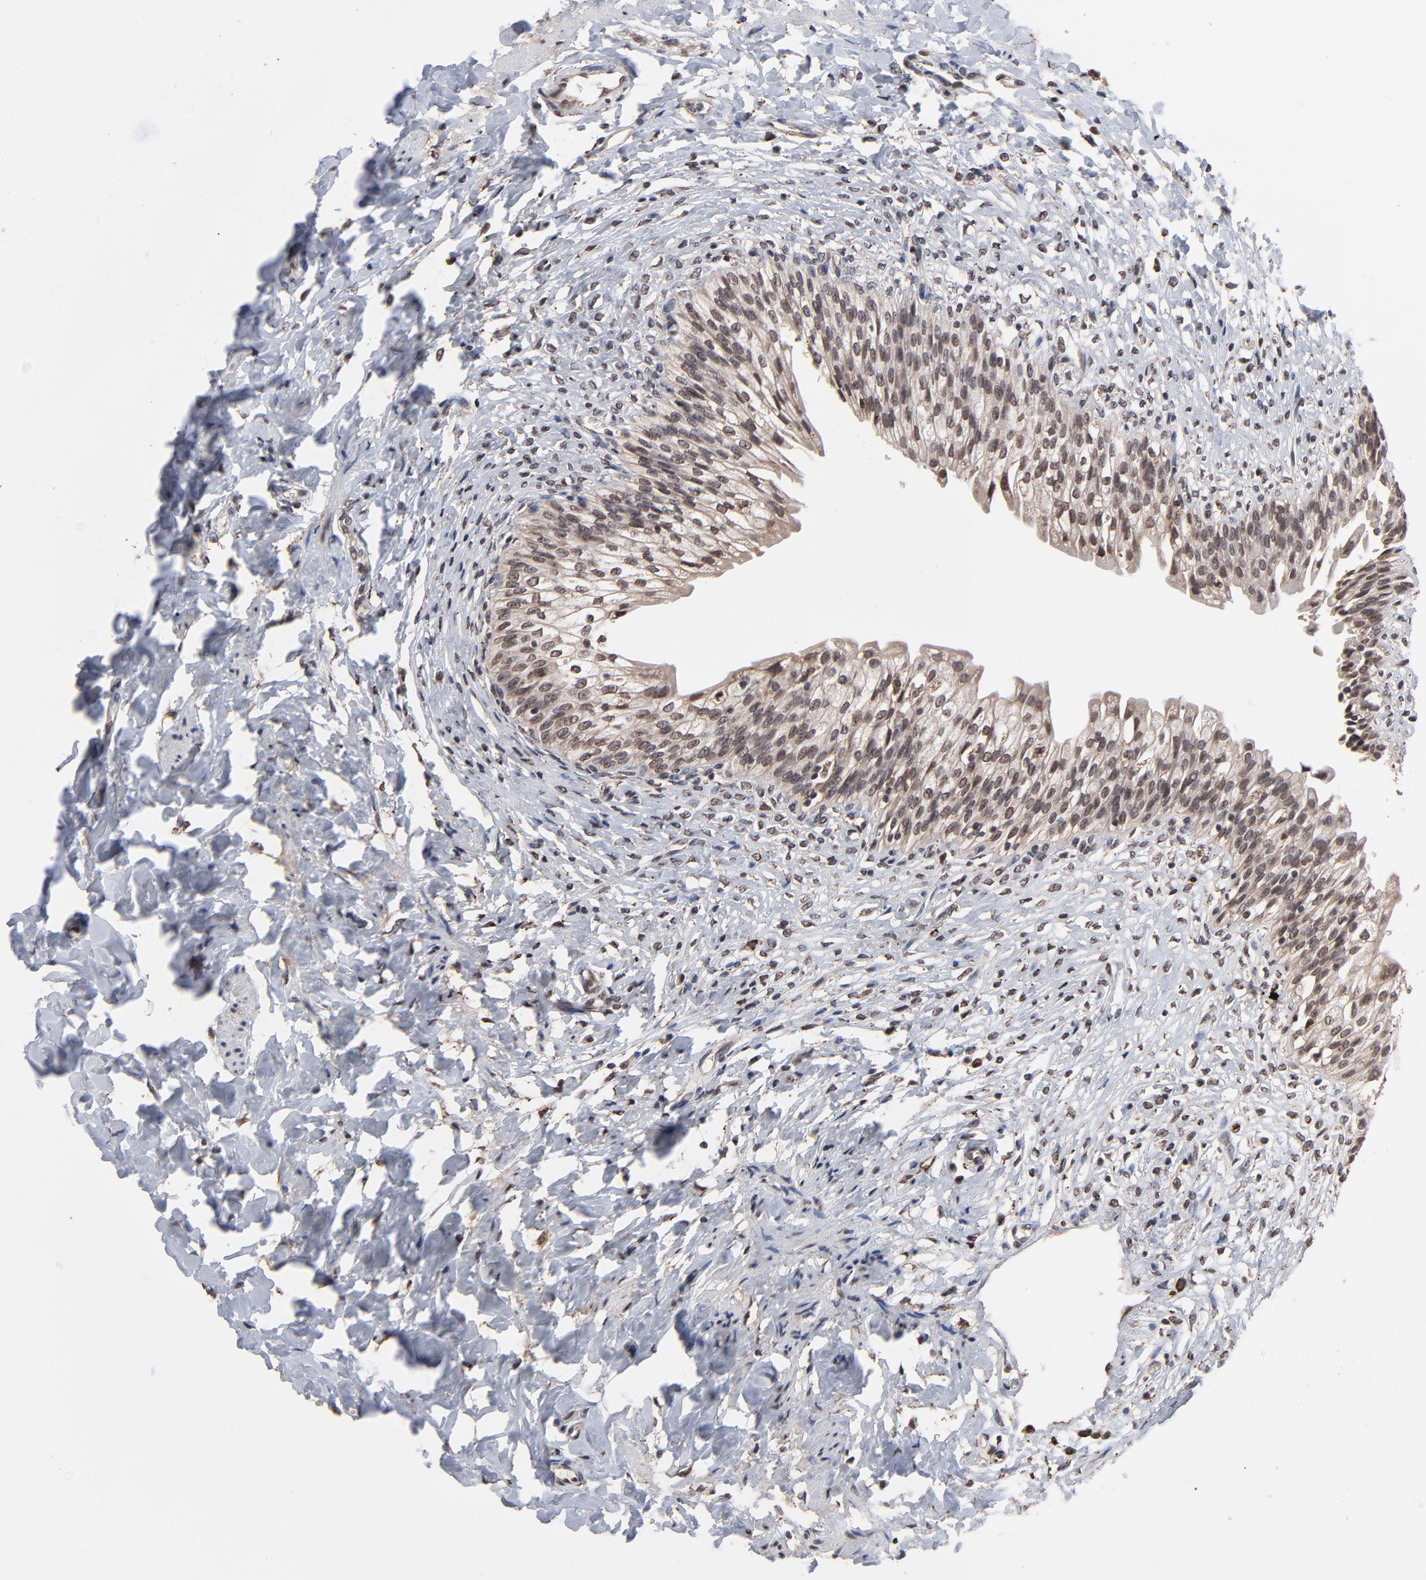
{"staining": {"intensity": "moderate", "quantity": ">75%", "location": "cytoplasmic/membranous"}, "tissue": "urinary bladder", "cell_type": "Urothelial cells", "image_type": "normal", "snomed": [{"axis": "morphology", "description": "Normal tissue, NOS"}, {"axis": "morphology", "description": "Inflammation, NOS"}, {"axis": "topography", "description": "Urinary bladder"}], "caption": "Approximately >75% of urothelial cells in benign human urinary bladder show moderate cytoplasmic/membranous protein staining as visualized by brown immunohistochemical staining.", "gene": "CHM", "patient": {"sex": "female", "age": 80}}